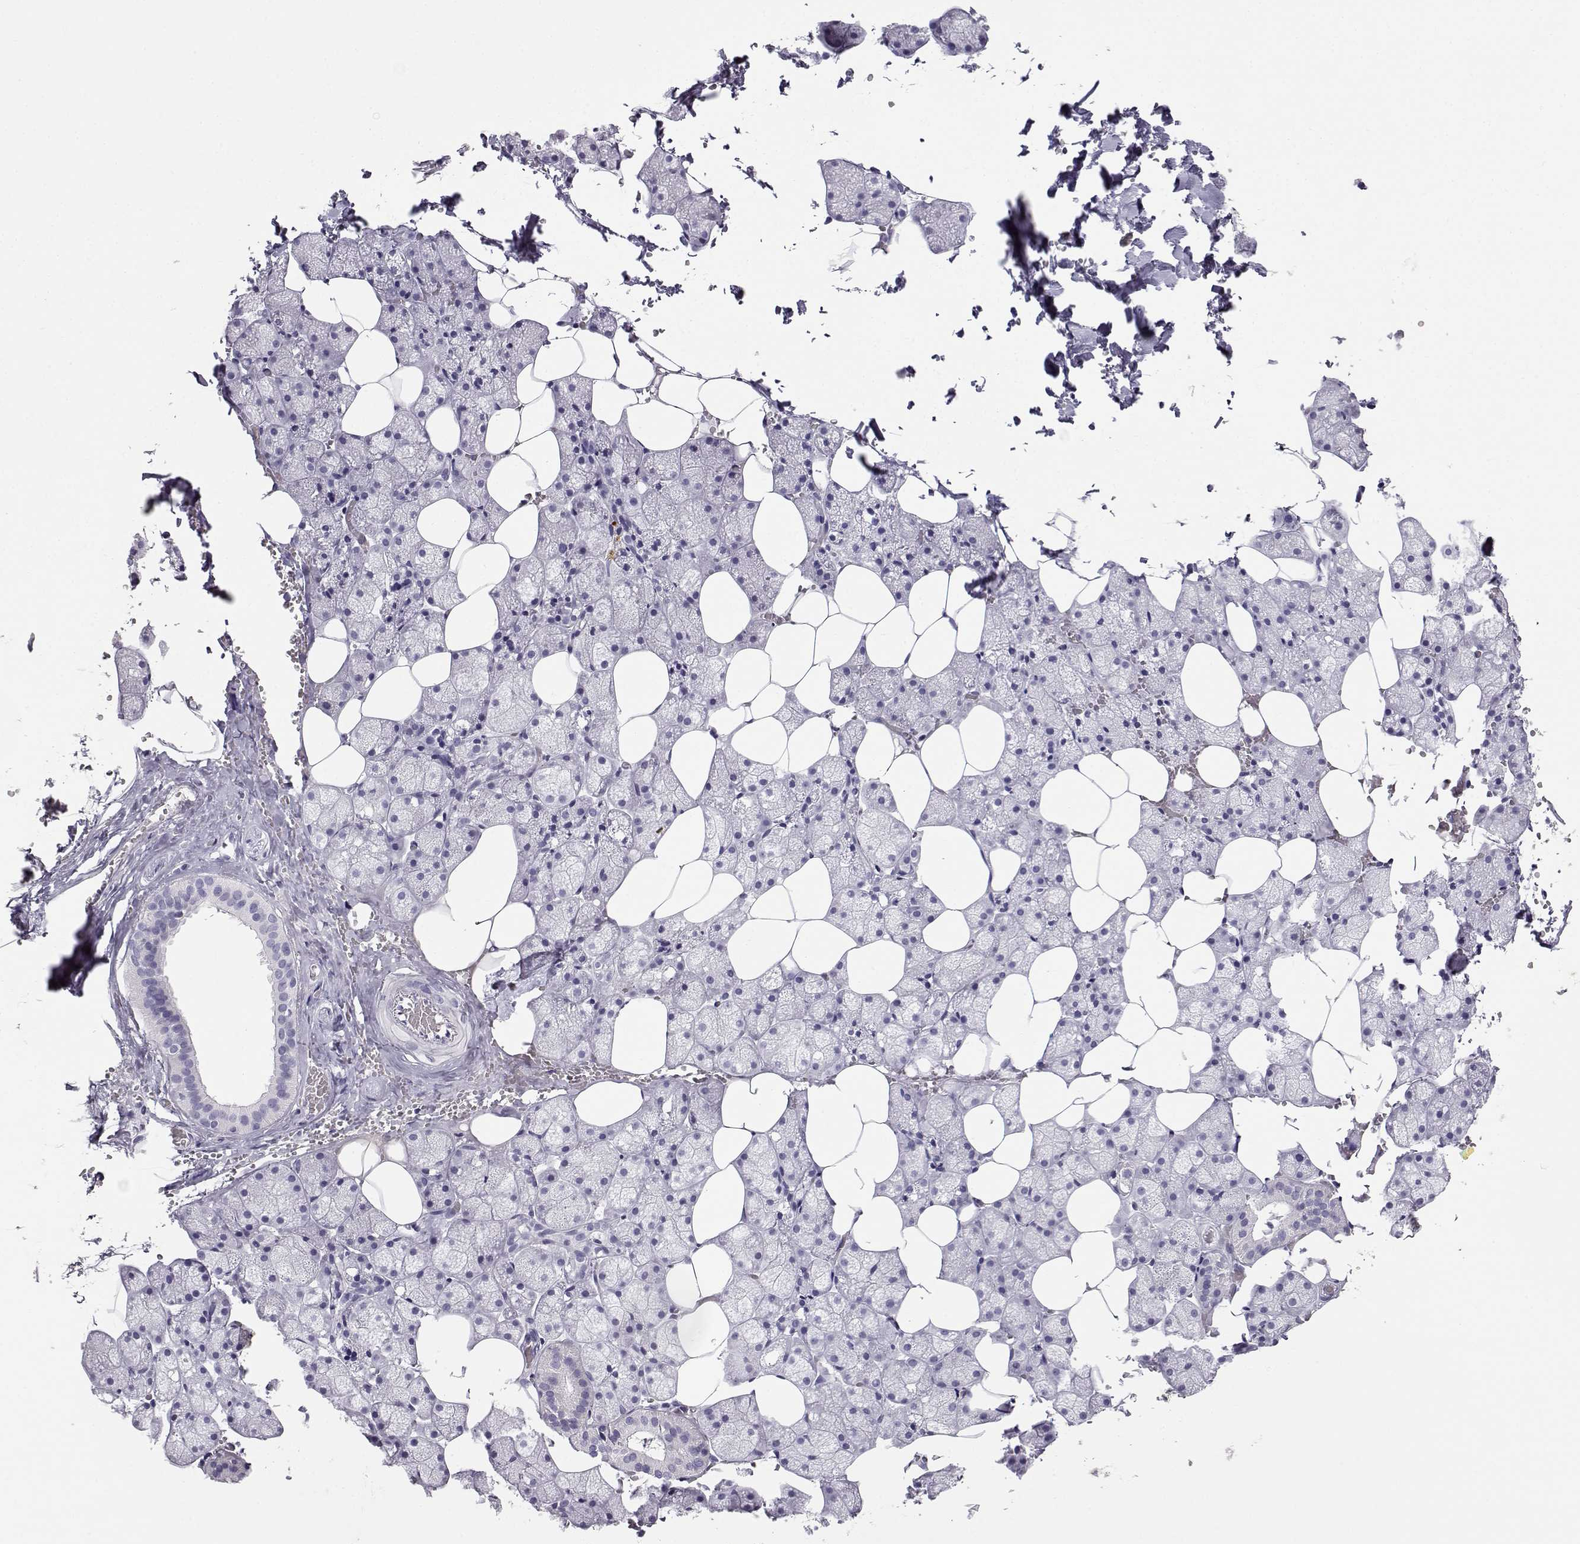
{"staining": {"intensity": "negative", "quantity": "none", "location": "none"}, "tissue": "salivary gland", "cell_type": "Glandular cells", "image_type": "normal", "snomed": [{"axis": "morphology", "description": "Normal tissue, NOS"}, {"axis": "topography", "description": "Salivary gland"}], "caption": "Glandular cells are negative for brown protein staining in normal salivary gland. (Stains: DAB (3,3'-diaminobenzidine) immunohistochemistry (IHC) with hematoxylin counter stain, Microscopy: brightfield microscopy at high magnification).", "gene": "RHOXF2B", "patient": {"sex": "male", "age": 38}}